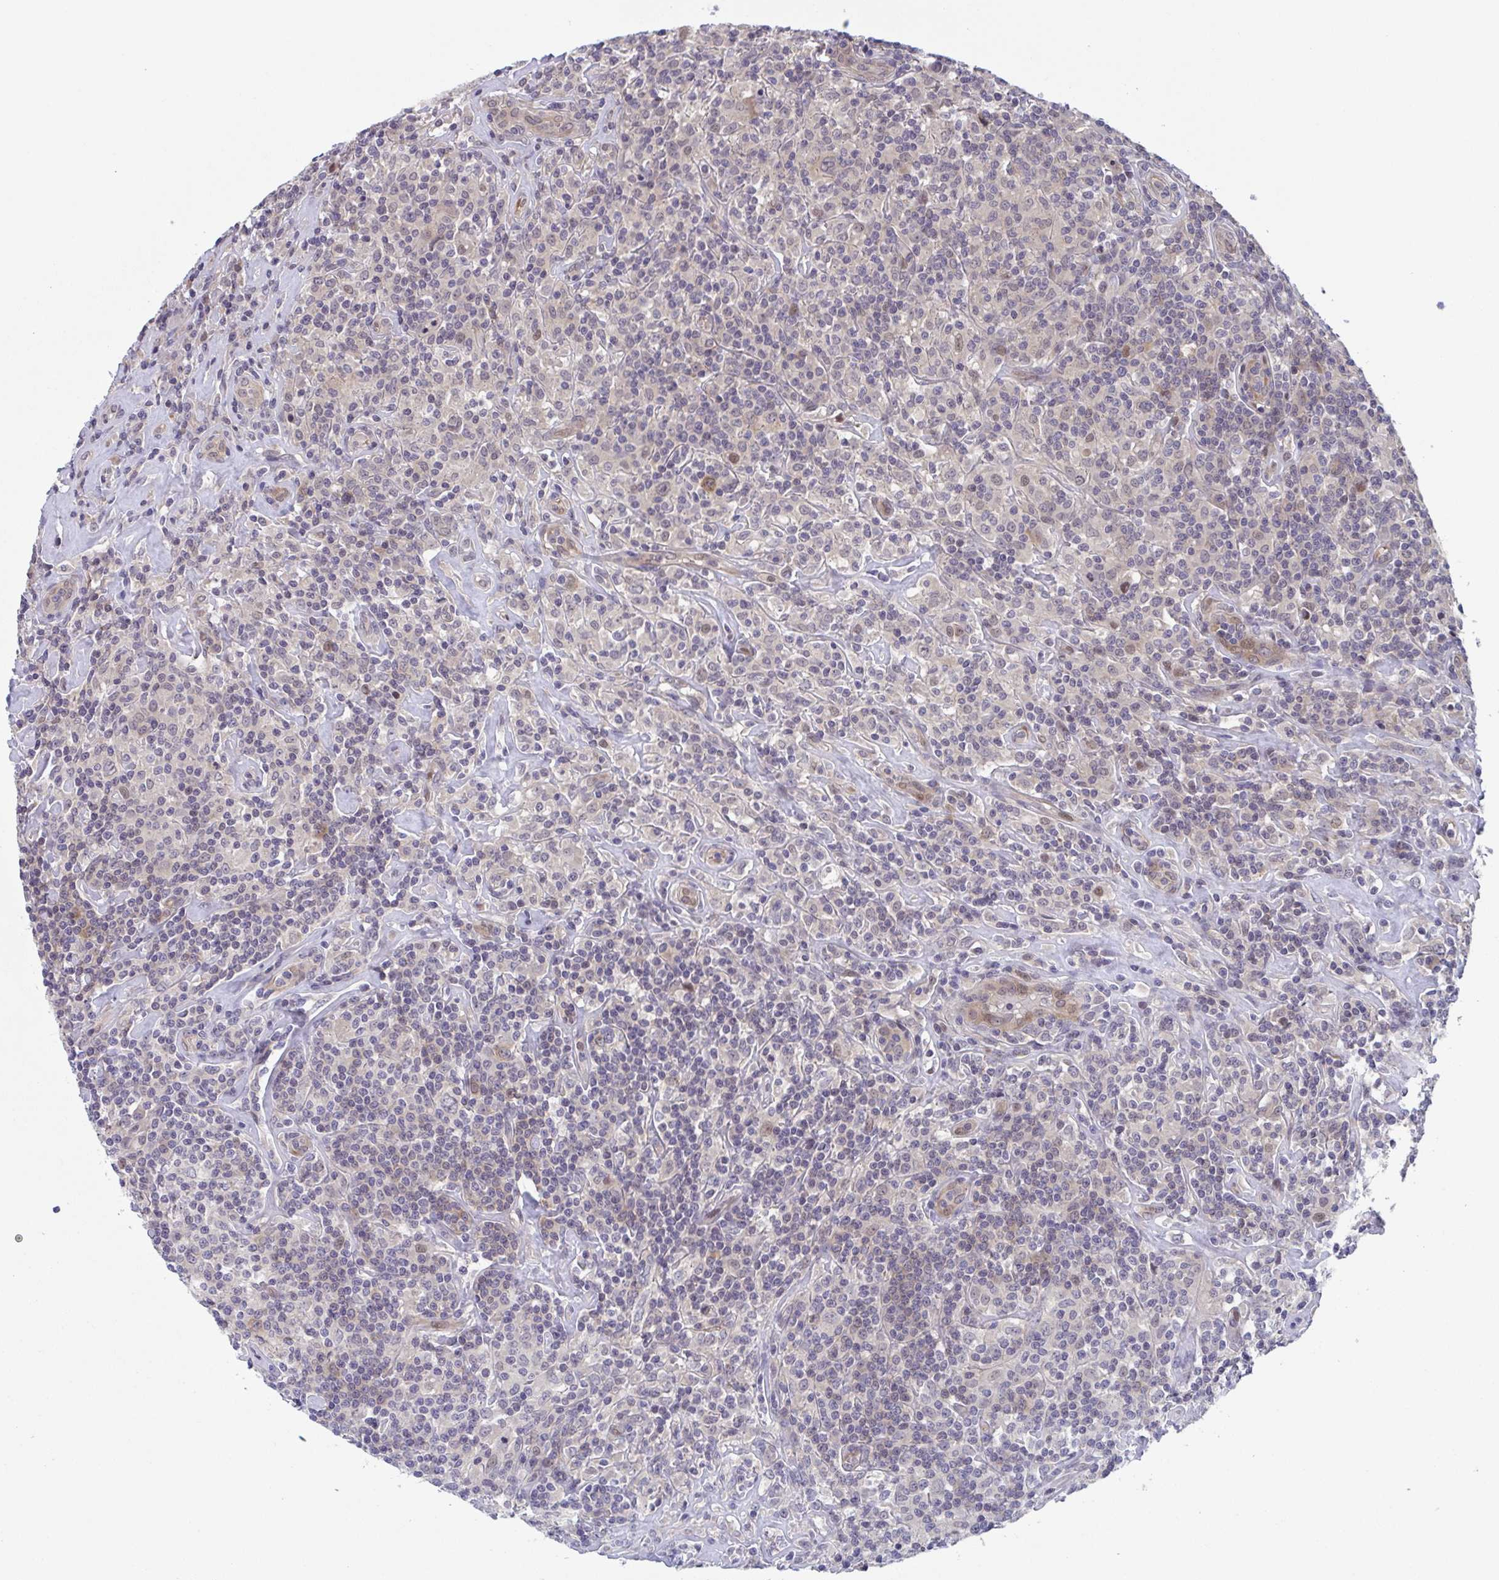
{"staining": {"intensity": "negative", "quantity": "none", "location": "none"}, "tissue": "lymphoma", "cell_type": "Tumor cells", "image_type": "cancer", "snomed": [{"axis": "morphology", "description": "Hodgkin's disease, NOS"}, {"axis": "morphology", "description": "Hodgkin's lymphoma, nodular sclerosis"}, {"axis": "topography", "description": "Lymph node"}], "caption": "Immunohistochemical staining of human Hodgkin's disease displays no significant staining in tumor cells.", "gene": "RIOK1", "patient": {"sex": "female", "age": 10}}